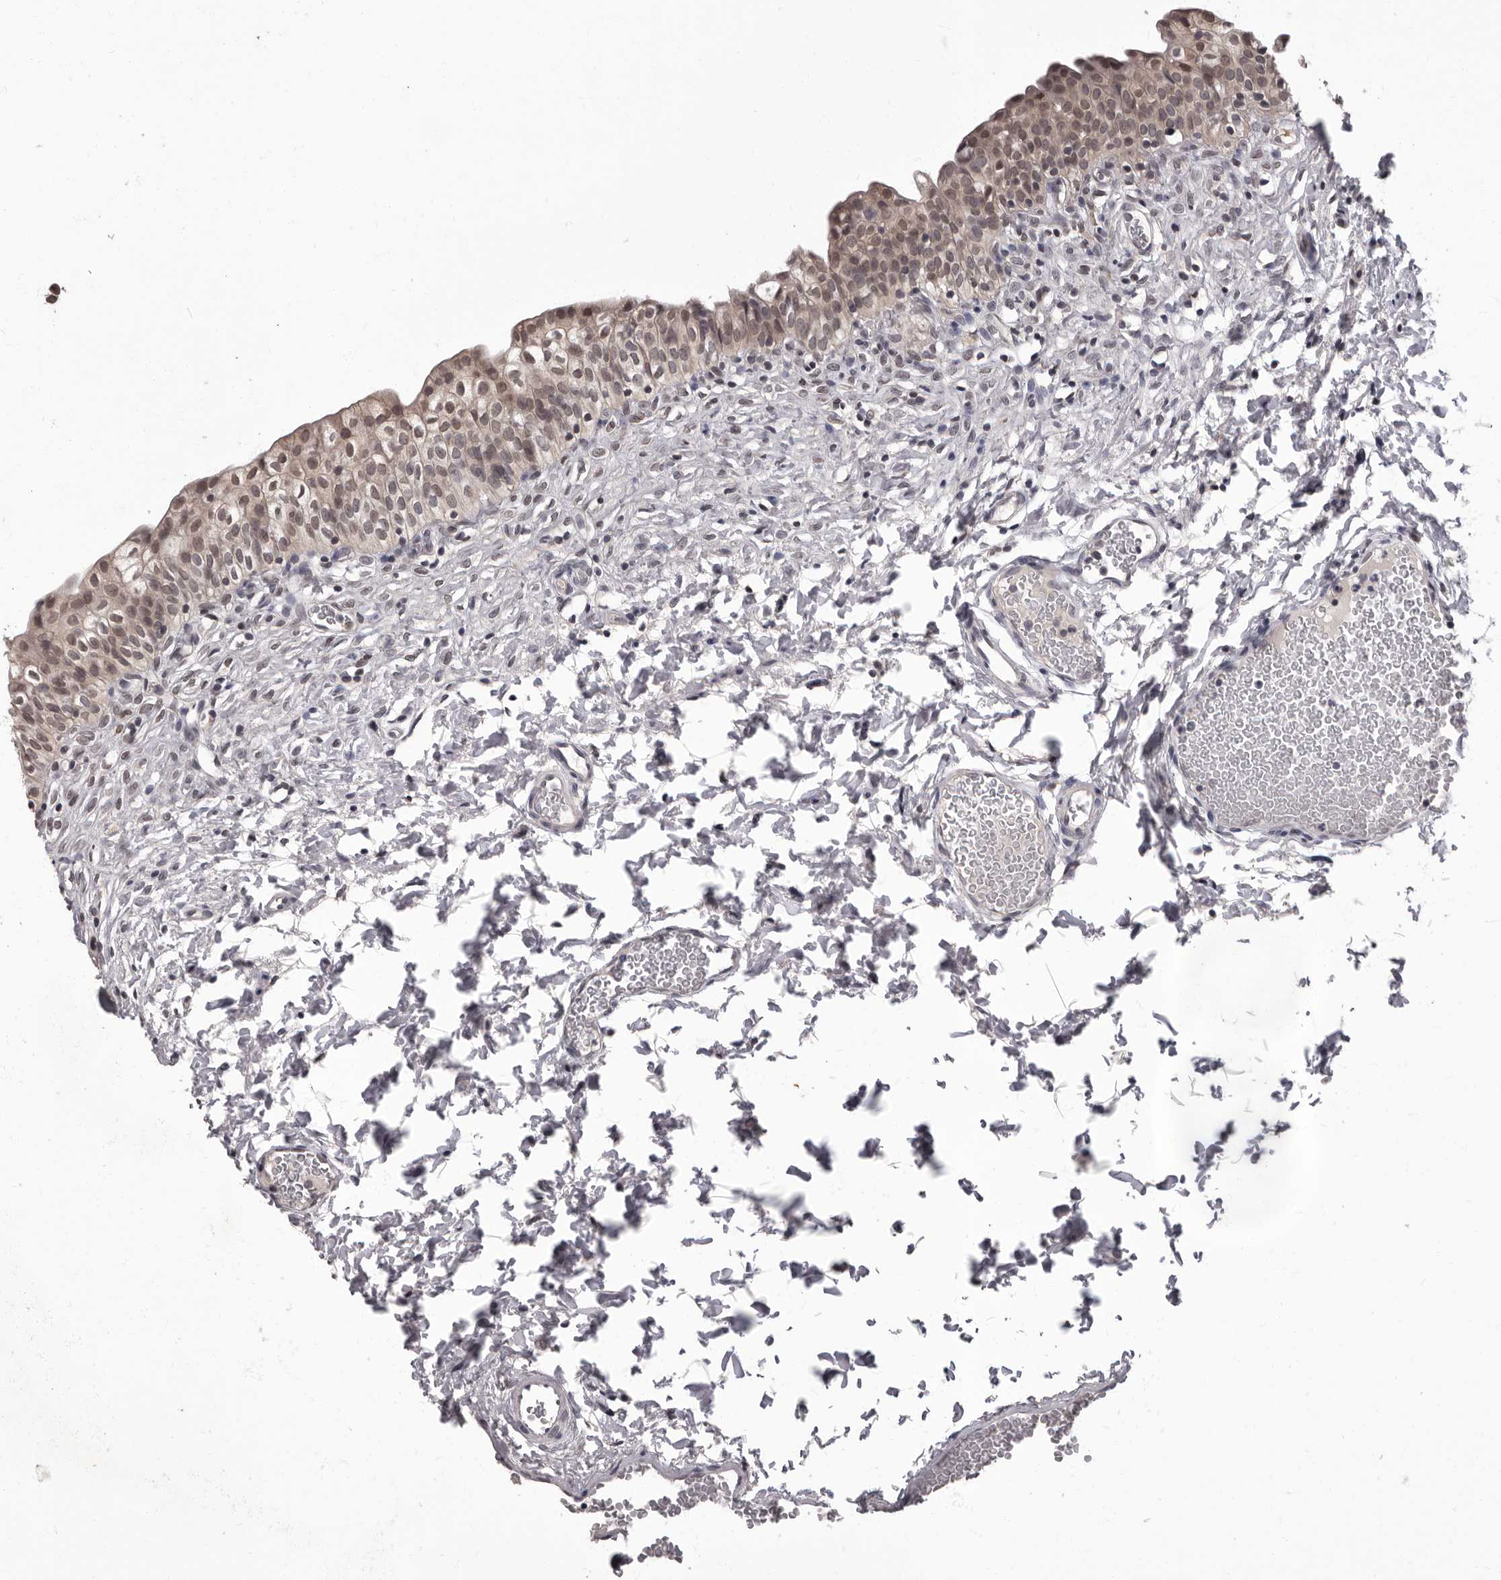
{"staining": {"intensity": "moderate", "quantity": ">75%", "location": "nuclear"}, "tissue": "urinary bladder", "cell_type": "Urothelial cells", "image_type": "normal", "snomed": [{"axis": "morphology", "description": "Normal tissue, NOS"}, {"axis": "topography", "description": "Urinary bladder"}], "caption": "Urinary bladder stained with DAB IHC reveals medium levels of moderate nuclear expression in approximately >75% of urothelial cells.", "gene": "C1orf50", "patient": {"sex": "male", "age": 55}}